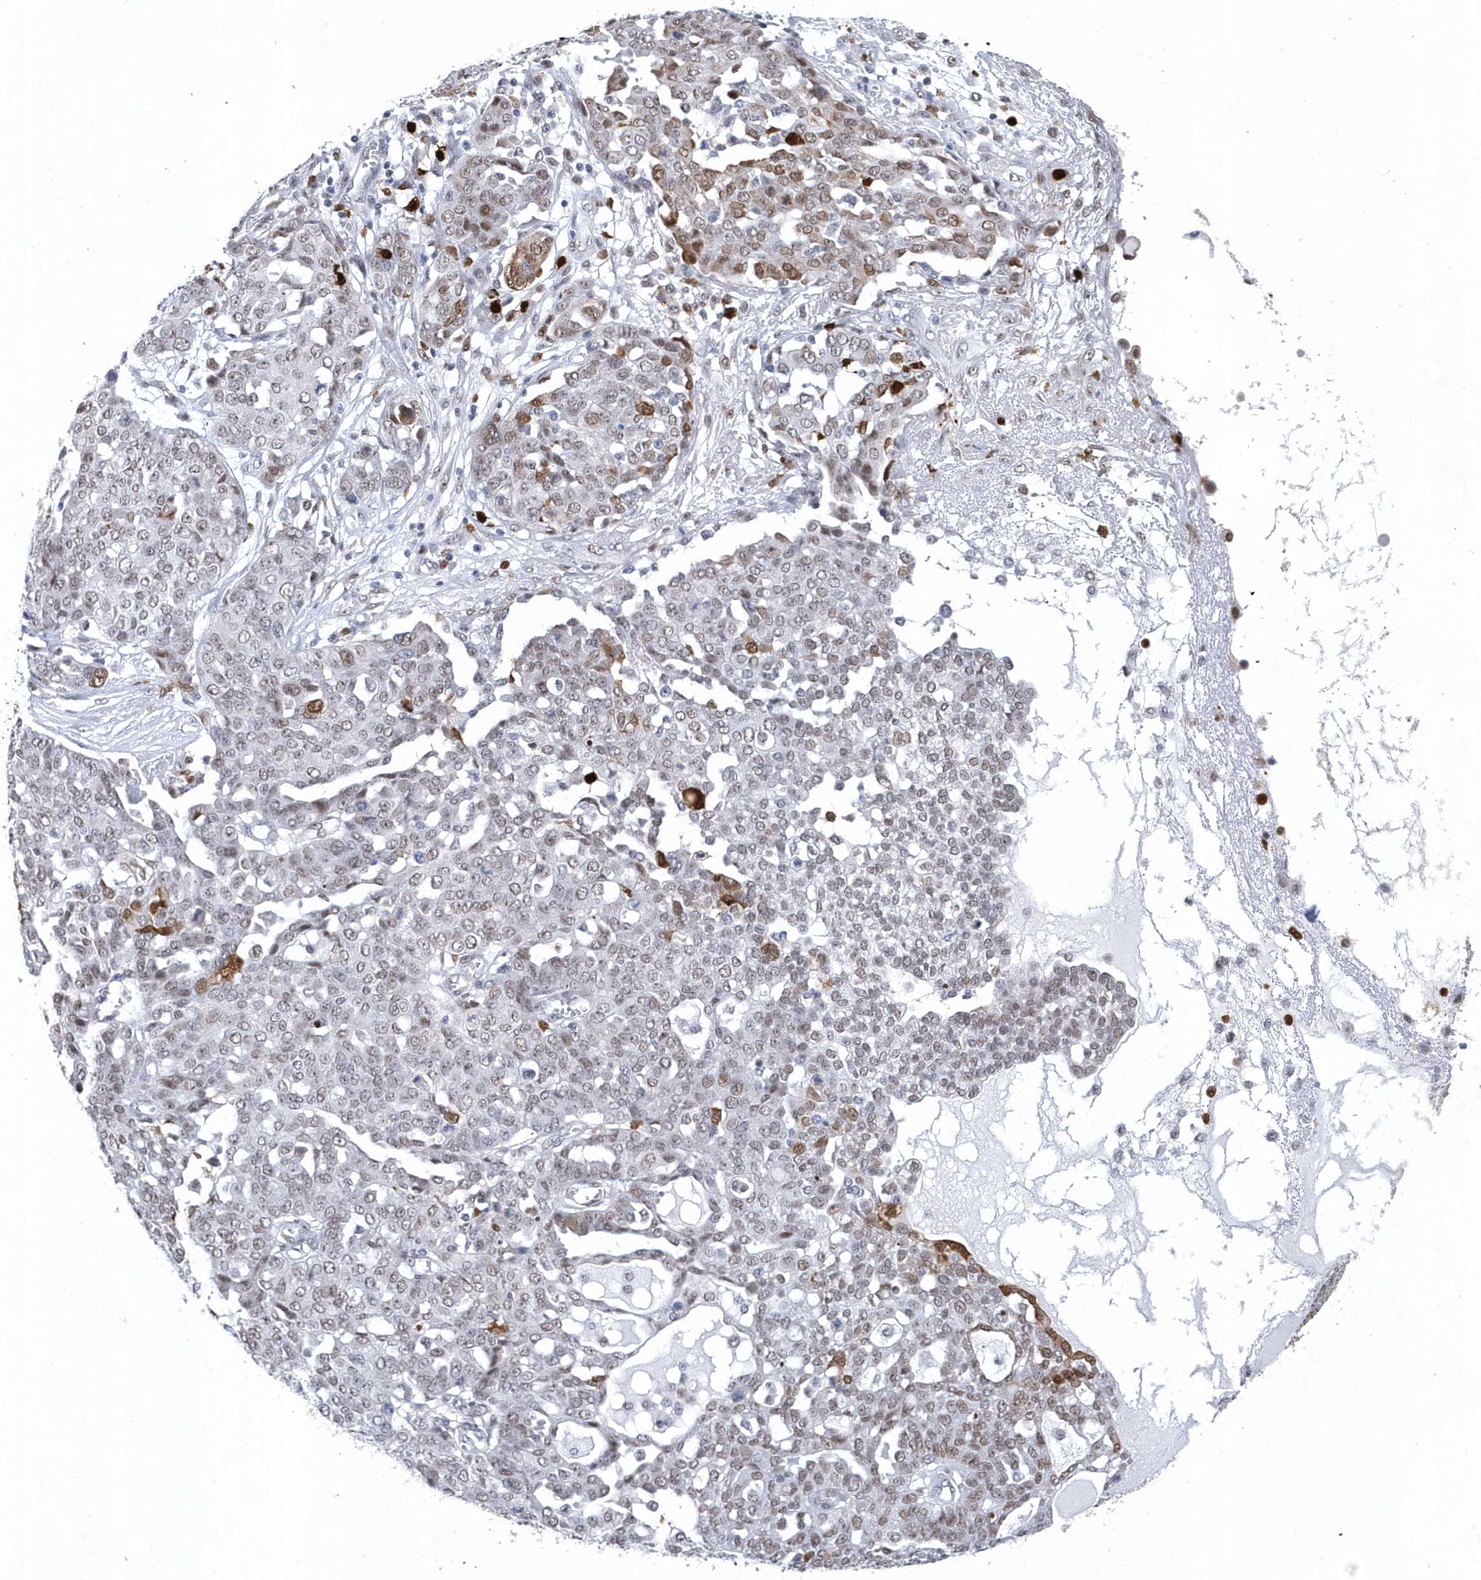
{"staining": {"intensity": "moderate", "quantity": "<25%", "location": "nuclear"}, "tissue": "ovarian cancer", "cell_type": "Tumor cells", "image_type": "cancer", "snomed": [{"axis": "morphology", "description": "Cystadenocarcinoma, serous, NOS"}, {"axis": "topography", "description": "Soft tissue"}, {"axis": "topography", "description": "Ovary"}], "caption": "DAB (3,3'-diaminobenzidine) immunohistochemical staining of human ovarian serous cystadenocarcinoma displays moderate nuclear protein staining in approximately <25% of tumor cells. The protein of interest is stained brown, and the nuclei are stained in blue (DAB (3,3'-diaminobenzidine) IHC with brightfield microscopy, high magnification).", "gene": "RPP30", "patient": {"sex": "female", "age": 57}}